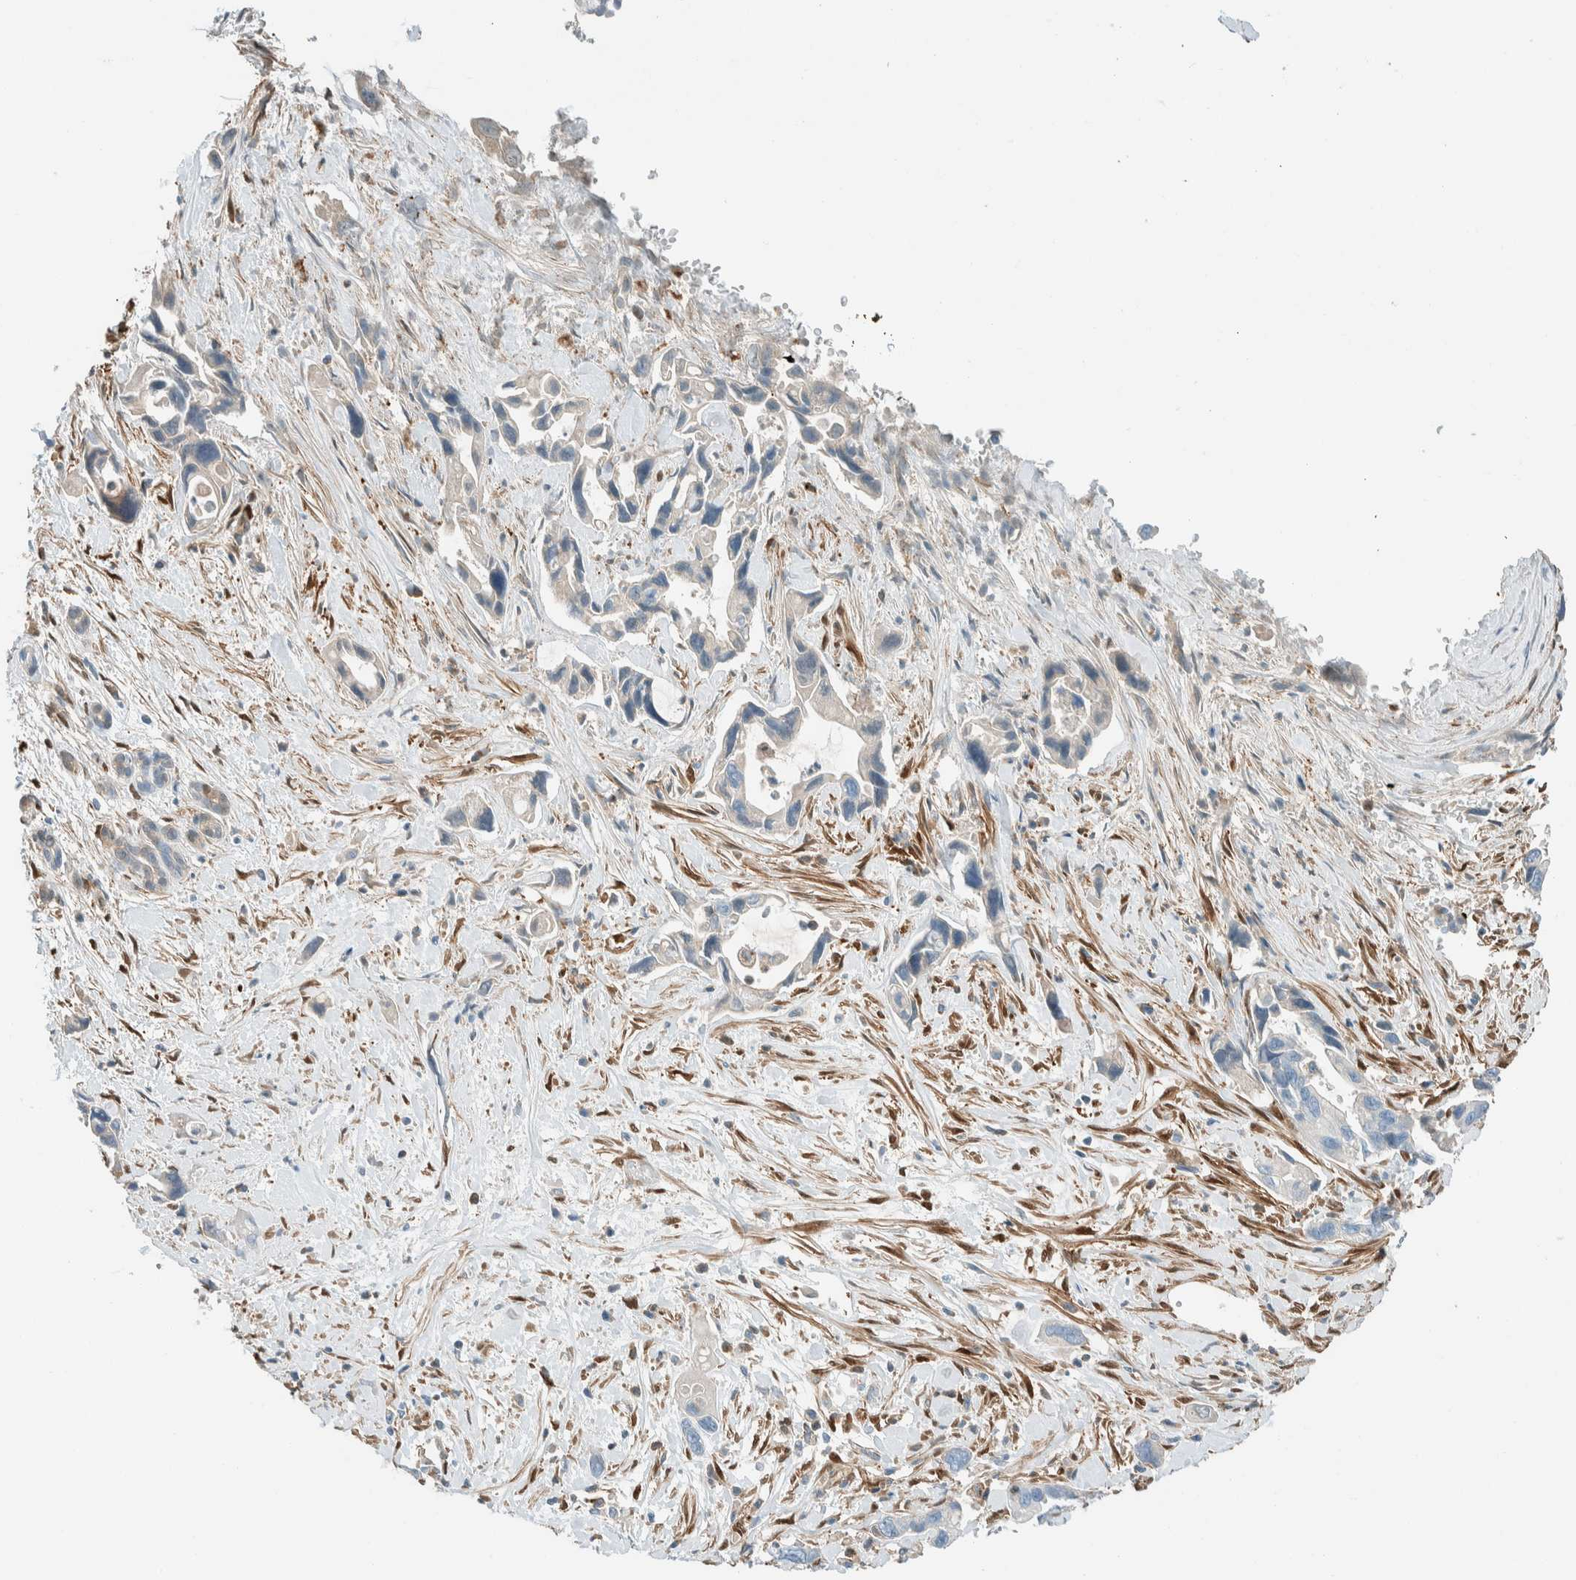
{"staining": {"intensity": "negative", "quantity": "none", "location": "none"}, "tissue": "pancreatic cancer", "cell_type": "Tumor cells", "image_type": "cancer", "snomed": [{"axis": "morphology", "description": "Adenocarcinoma, NOS"}, {"axis": "topography", "description": "Pancreas"}], "caption": "The immunohistochemistry (IHC) photomicrograph has no significant positivity in tumor cells of pancreatic cancer tissue.", "gene": "NXN", "patient": {"sex": "female", "age": 70}}